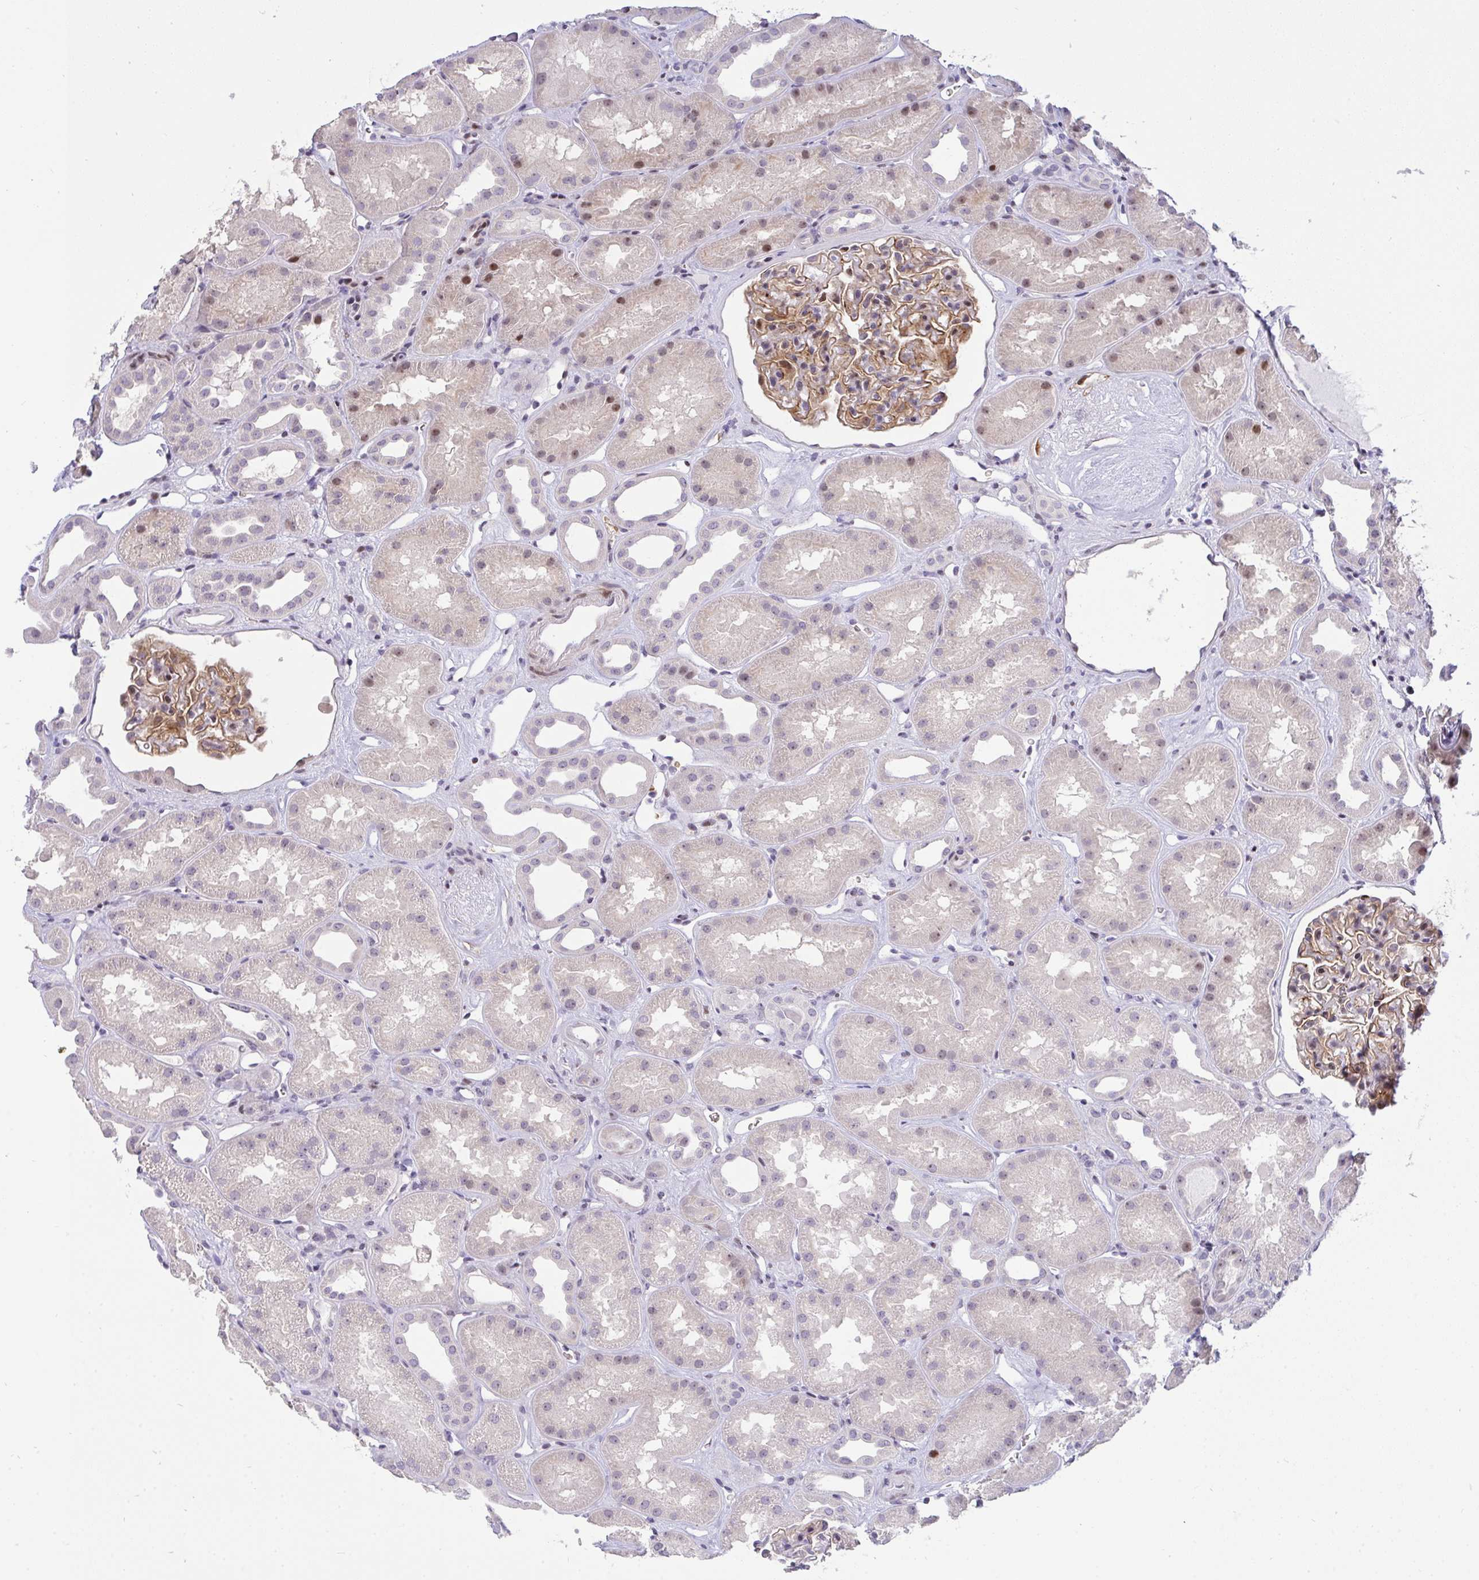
{"staining": {"intensity": "moderate", "quantity": "25%-75%", "location": "cytoplasmic/membranous,nuclear"}, "tissue": "kidney", "cell_type": "Cells in glomeruli", "image_type": "normal", "snomed": [{"axis": "morphology", "description": "Normal tissue, NOS"}, {"axis": "topography", "description": "Kidney"}], "caption": "Cells in glomeruli reveal moderate cytoplasmic/membranous,nuclear staining in about 25%-75% of cells in normal kidney. The staining was performed using DAB (3,3'-diaminobenzidine), with brown indicating positive protein expression. Nuclei are stained blue with hematoxylin.", "gene": "PLPPR3", "patient": {"sex": "male", "age": 61}}